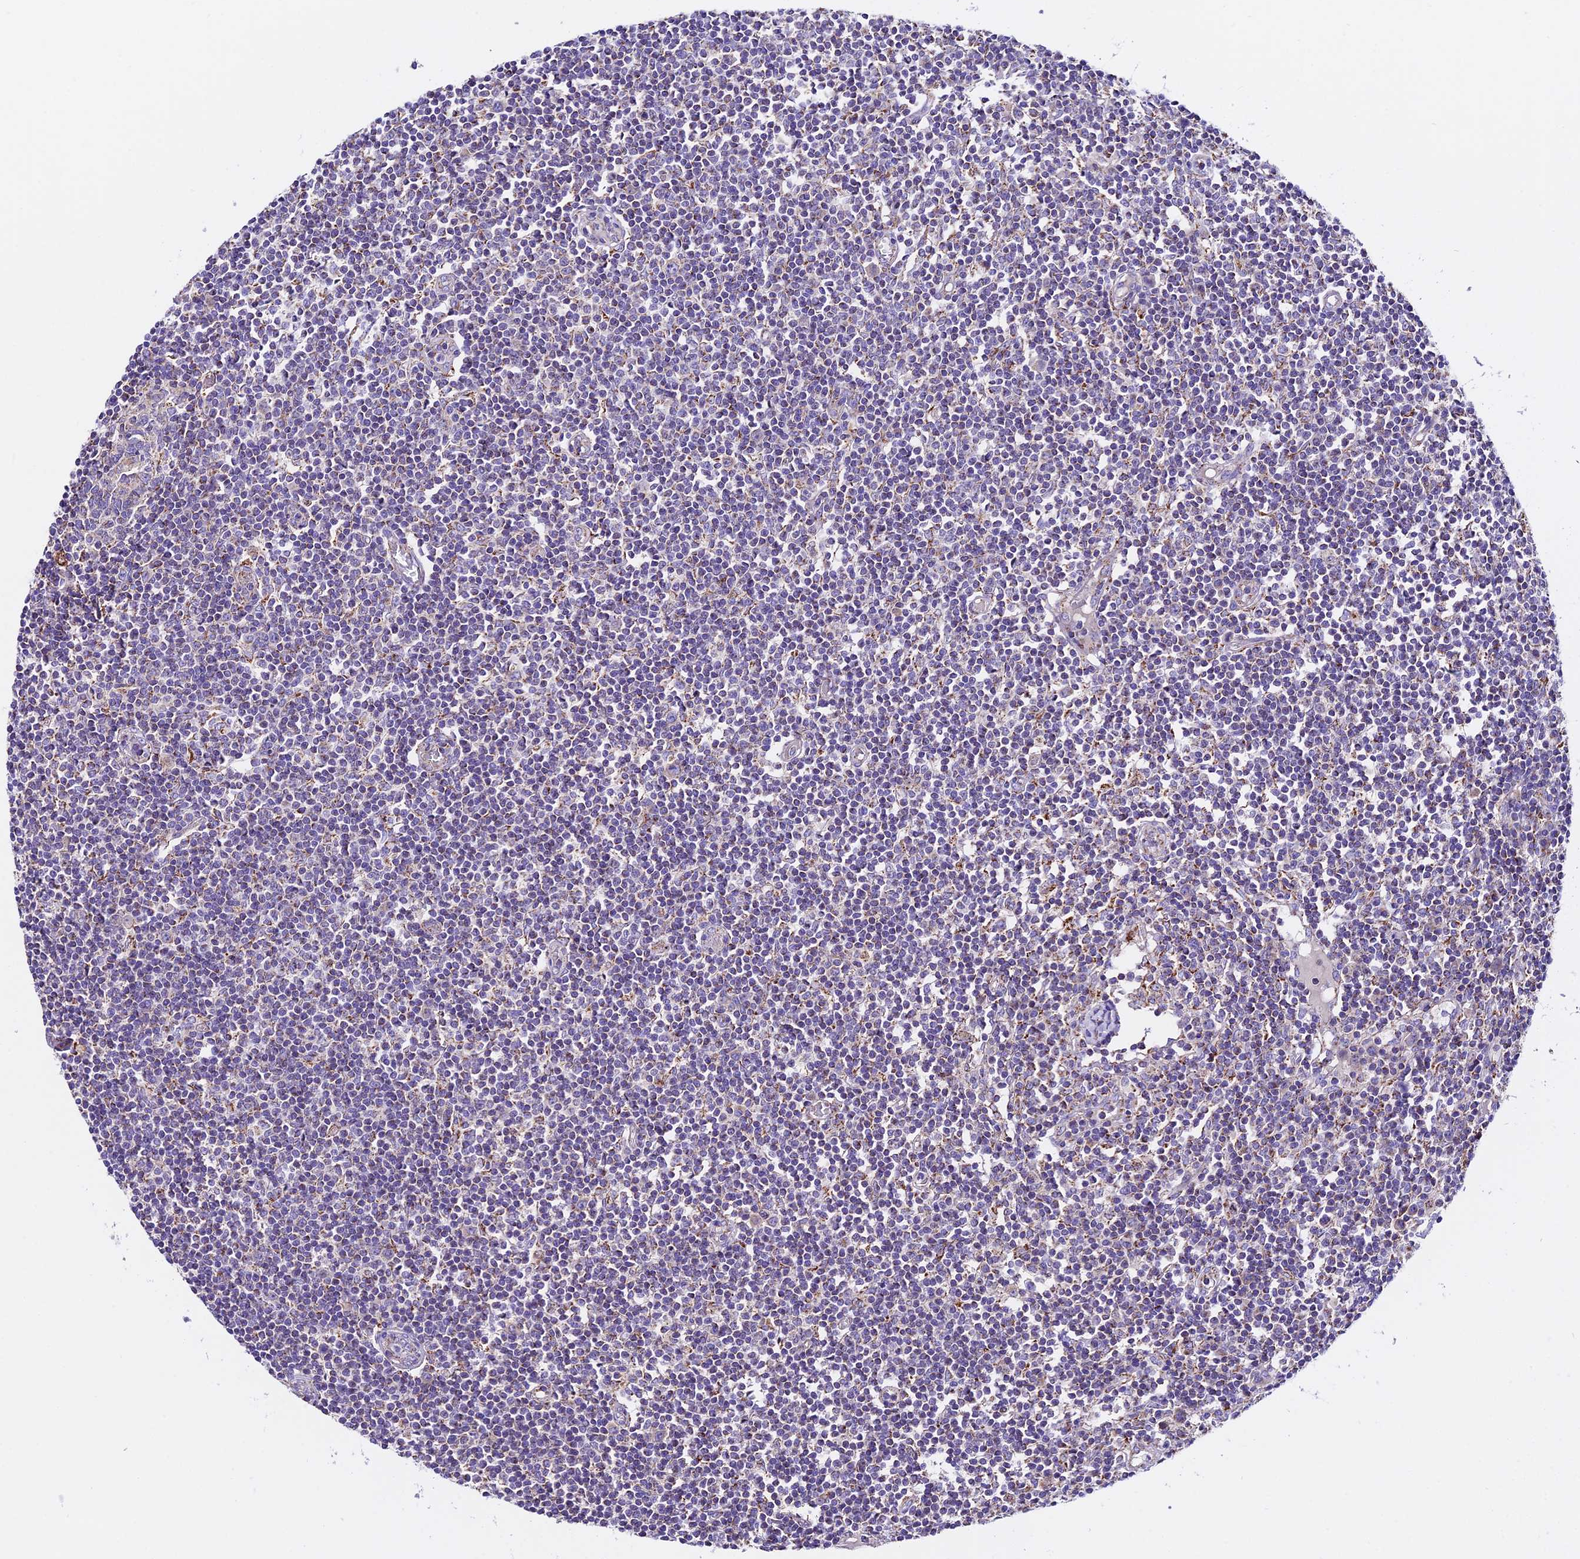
{"staining": {"intensity": "moderate", "quantity": "<25%", "location": "cytoplasmic/membranous"}, "tissue": "lymph node", "cell_type": "Germinal center cells", "image_type": "normal", "snomed": [{"axis": "morphology", "description": "Normal tissue, NOS"}, {"axis": "topography", "description": "Lymph node"}], "caption": "Normal lymph node exhibits moderate cytoplasmic/membranous staining in approximately <25% of germinal center cells (brown staining indicates protein expression, while blue staining denotes nuclei)..", "gene": "HSDL2", "patient": {"sex": "female", "age": 55}}